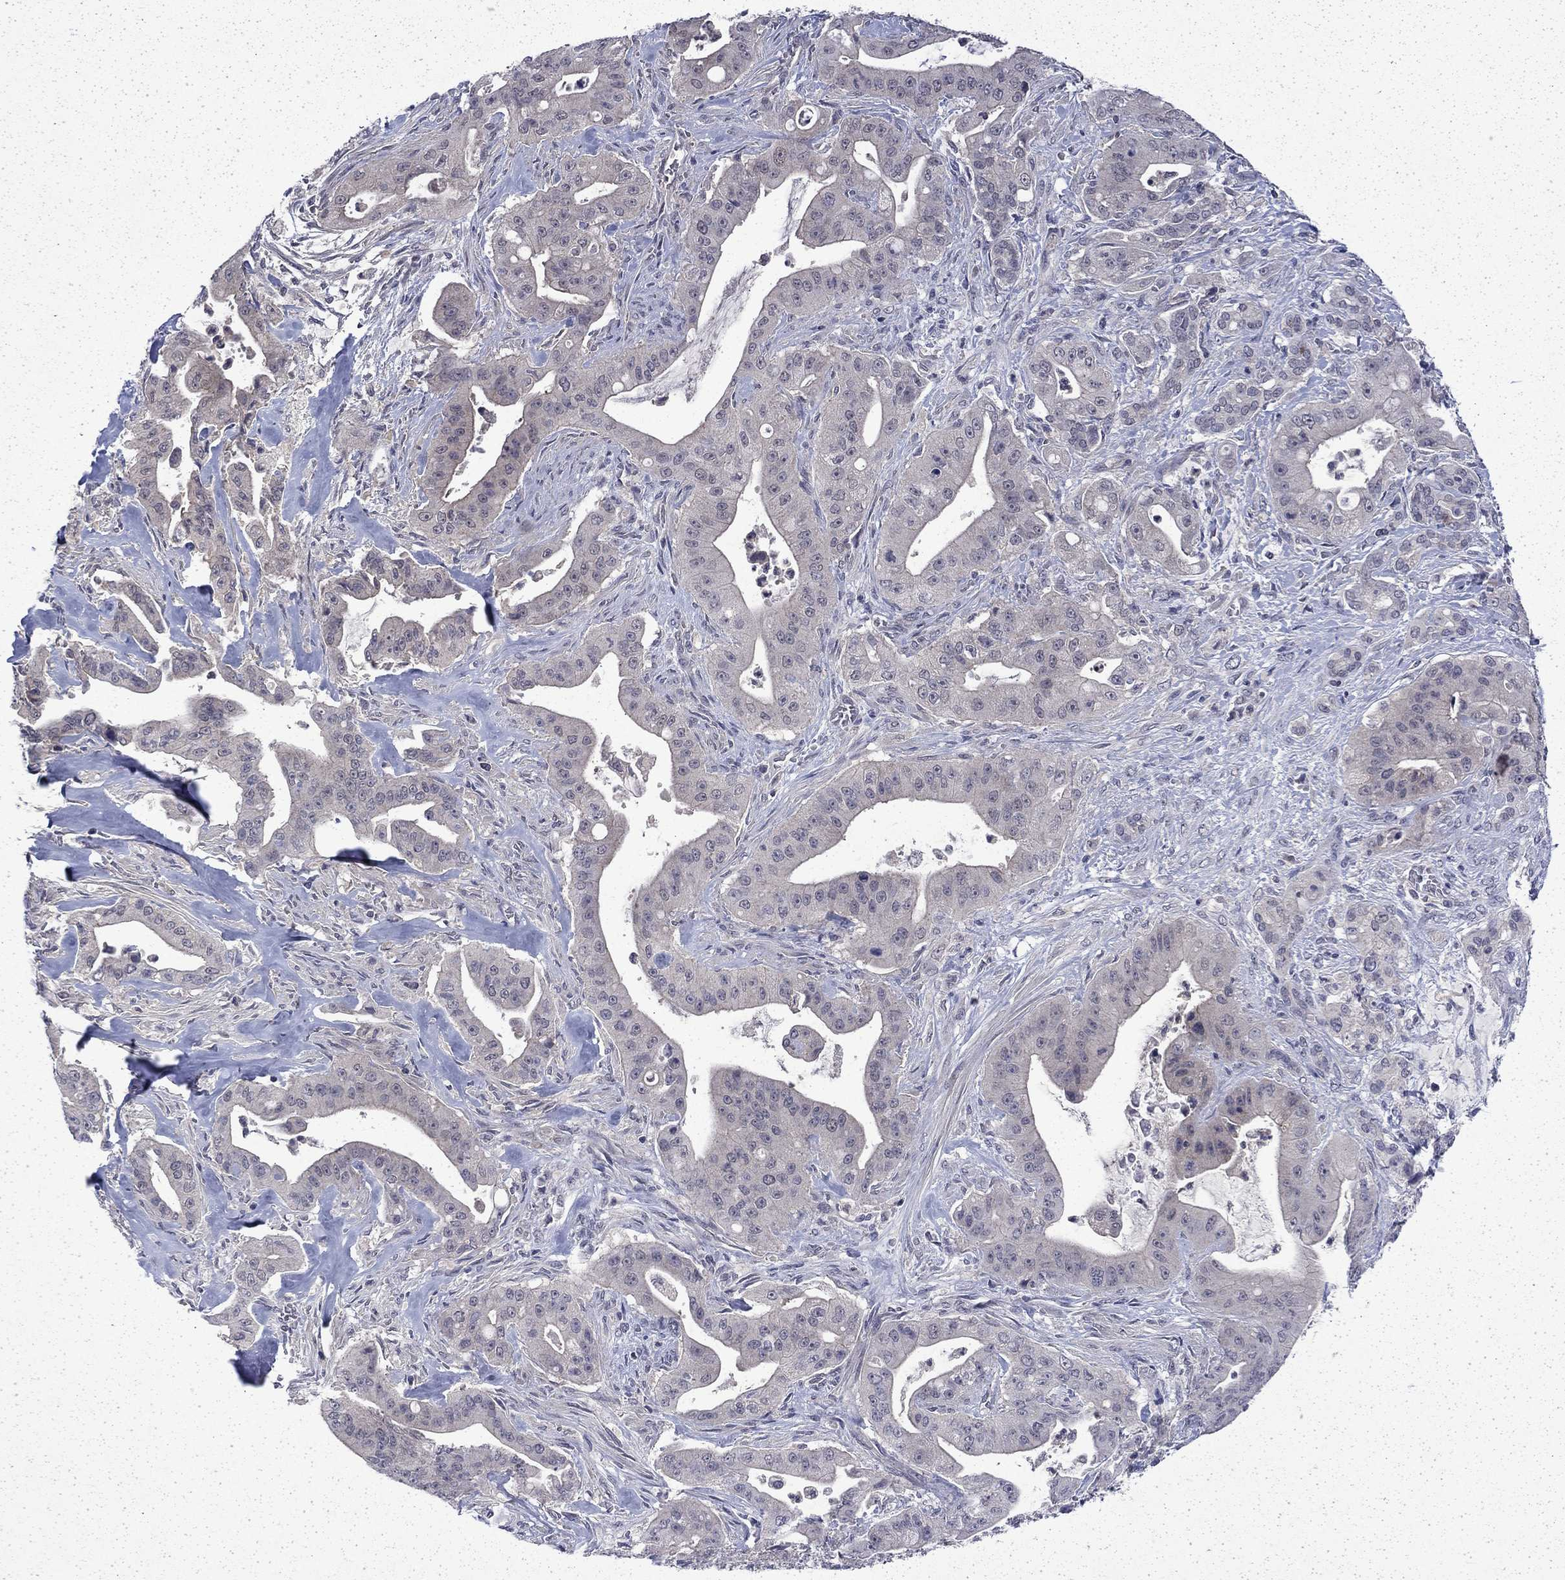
{"staining": {"intensity": "negative", "quantity": "none", "location": "none"}, "tissue": "pancreatic cancer", "cell_type": "Tumor cells", "image_type": "cancer", "snomed": [{"axis": "morphology", "description": "Normal tissue, NOS"}, {"axis": "morphology", "description": "Inflammation, NOS"}, {"axis": "morphology", "description": "Adenocarcinoma, NOS"}, {"axis": "topography", "description": "Pancreas"}], "caption": "High power microscopy histopathology image of an immunohistochemistry (IHC) micrograph of pancreatic cancer (adenocarcinoma), revealing no significant staining in tumor cells.", "gene": "CHAT", "patient": {"sex": "male", "age": 57}}